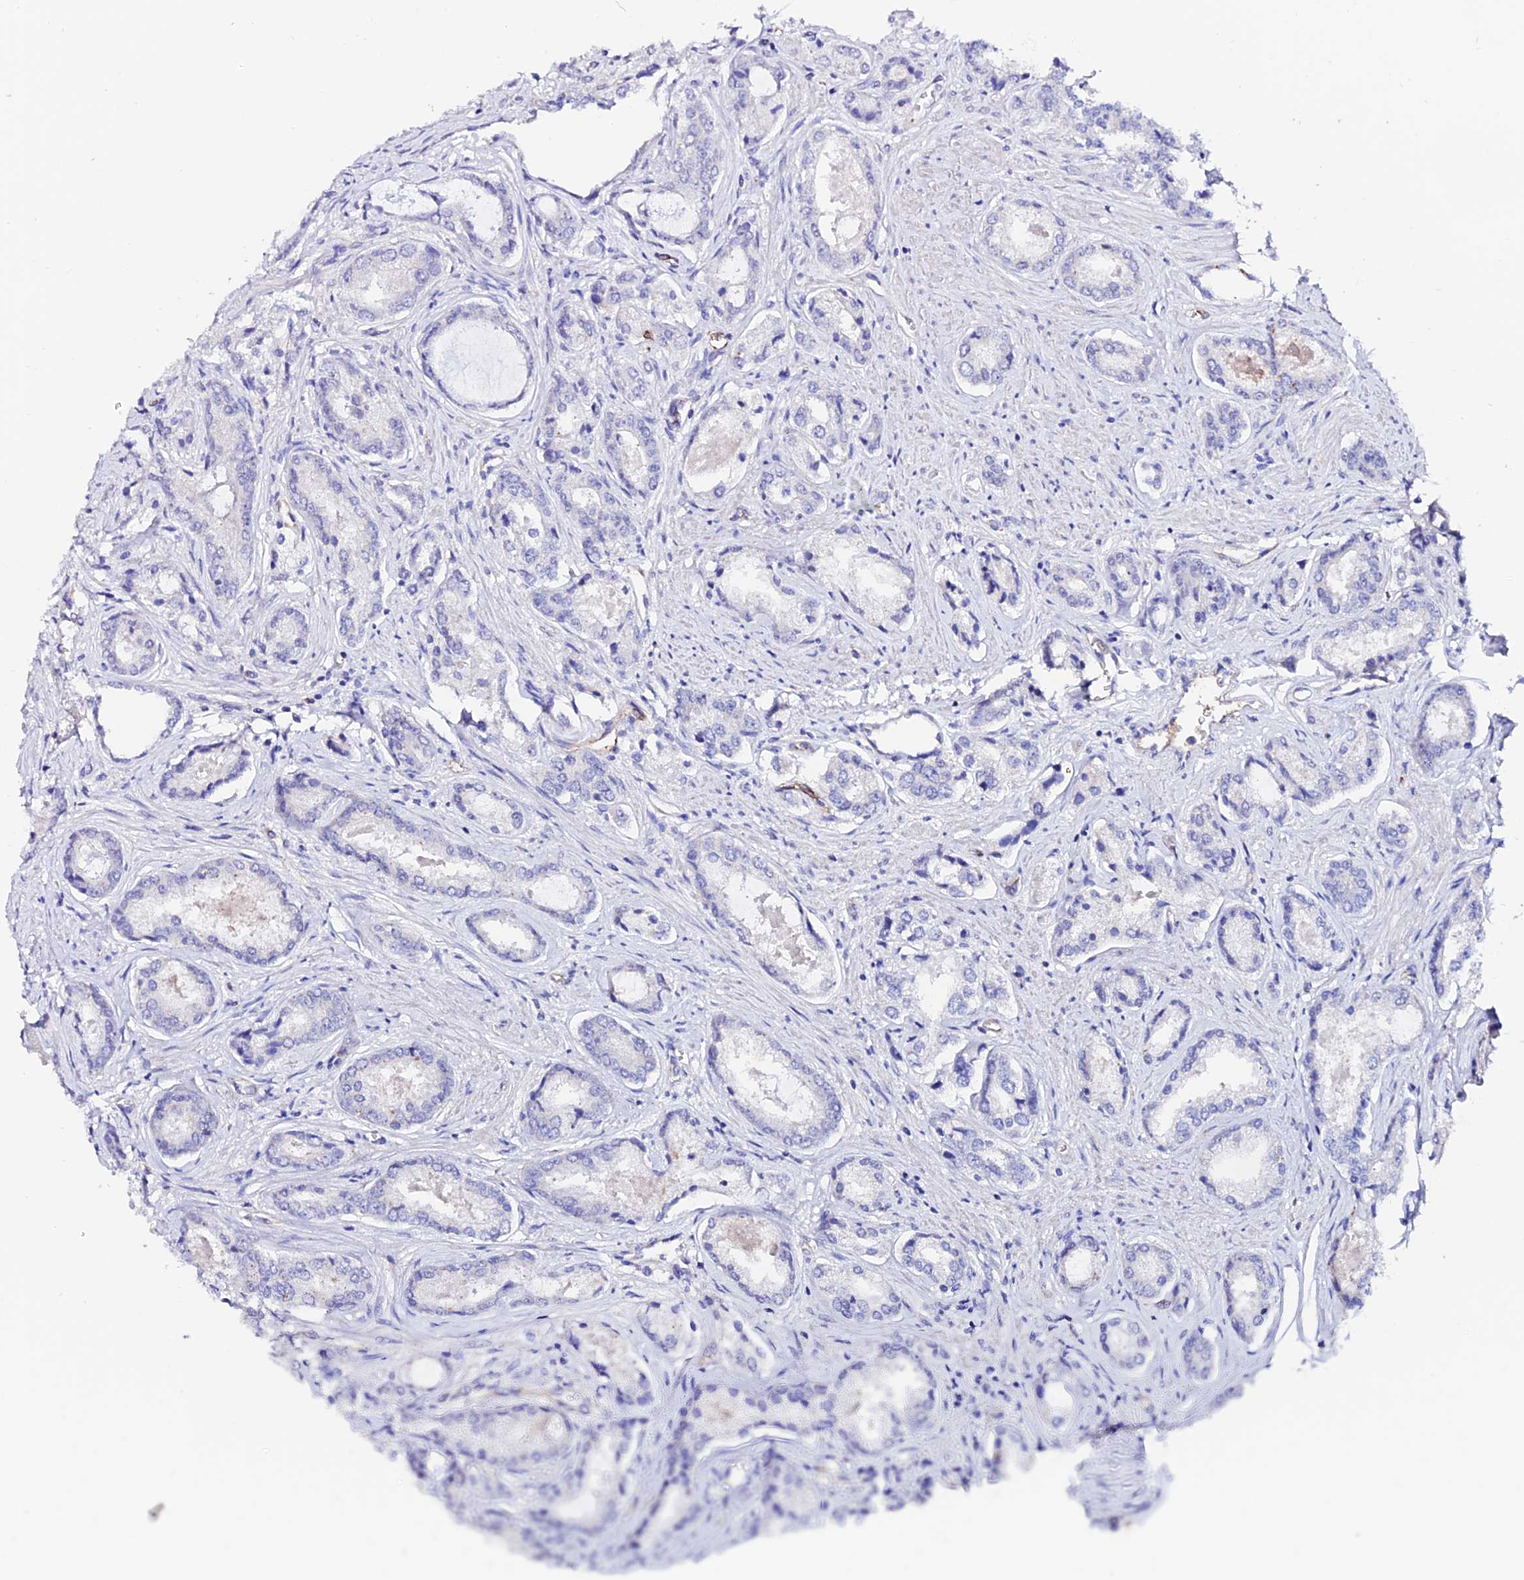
{"staining": {"intensity": "negative", "quantity": "none", "location": "none"}, "tissue": "prostate cancer", "cell_type": "Tumor cells", "image_type": "cancer", "snomed": [{"axis": "morphology", "description": "Adenocarcinoma, Low grade"}, {"axis": "topography", "description": "Prostate"}], "caption": "Histopathology image shows no protein expression in tumor cells of prostate adenocarcinoma (low-grade) tissue.", "gene": "ESM1", "patient": {"sex": "male", "age": 68}}